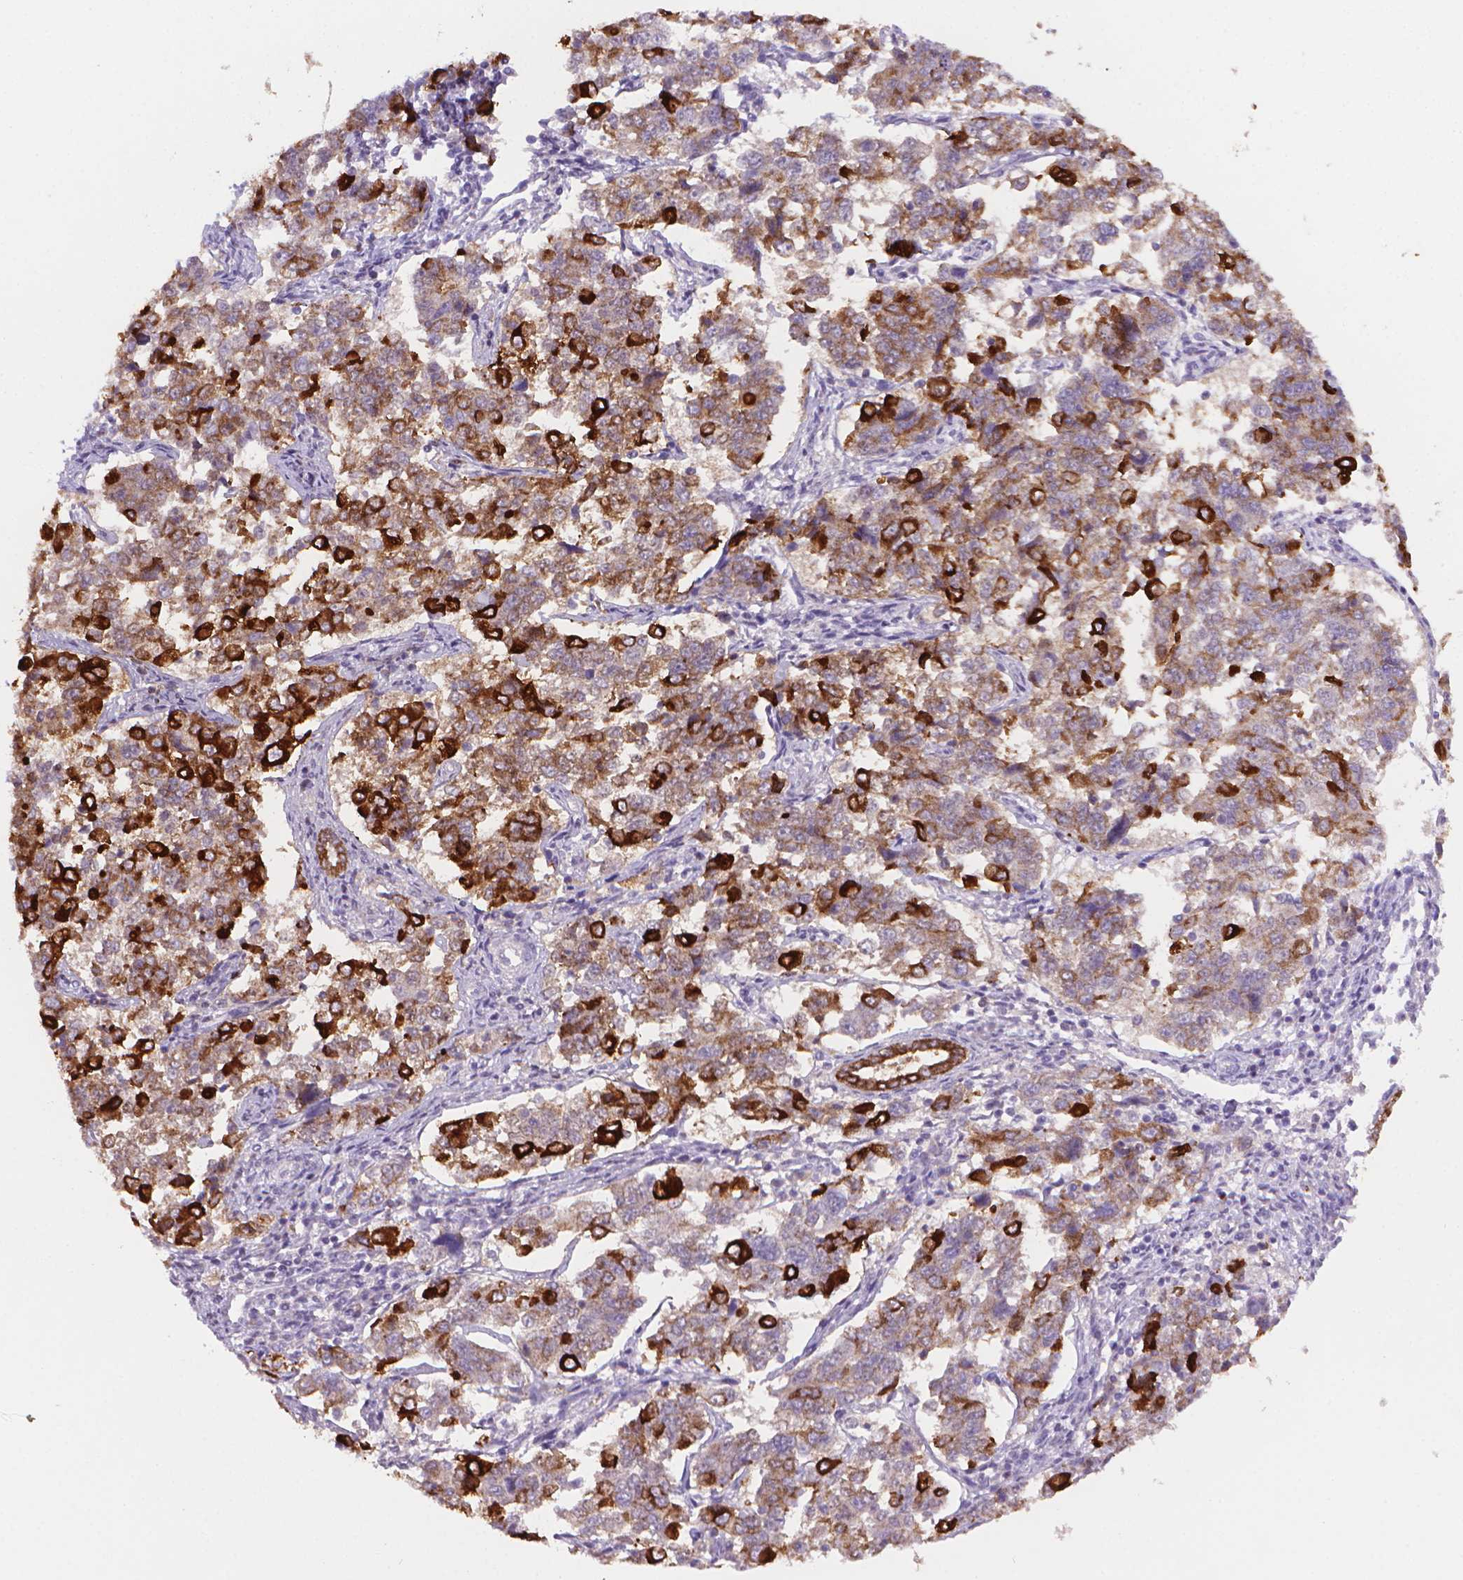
{"staining": {"intensity": "strong", "quantity": ">75%", "location": "cytoplasmic/membranous"}, "tissue": "endometrial cancer", "cell_type": "Tumor cells", "image_type": "cancer", "snomed": [{"axis": "morphology", "description": "Adenocarcinoma, NOS"}, {"axis": "topography", "description": "Endometrium"}], "caption": "A high amount of strong cytoplasmic/membranous positivity is present in about >75% of tumor cells in endometrial adenocarcinoma tissue.", "gene": "MUC1", "patient": {"sex": "female", "age": 43}}